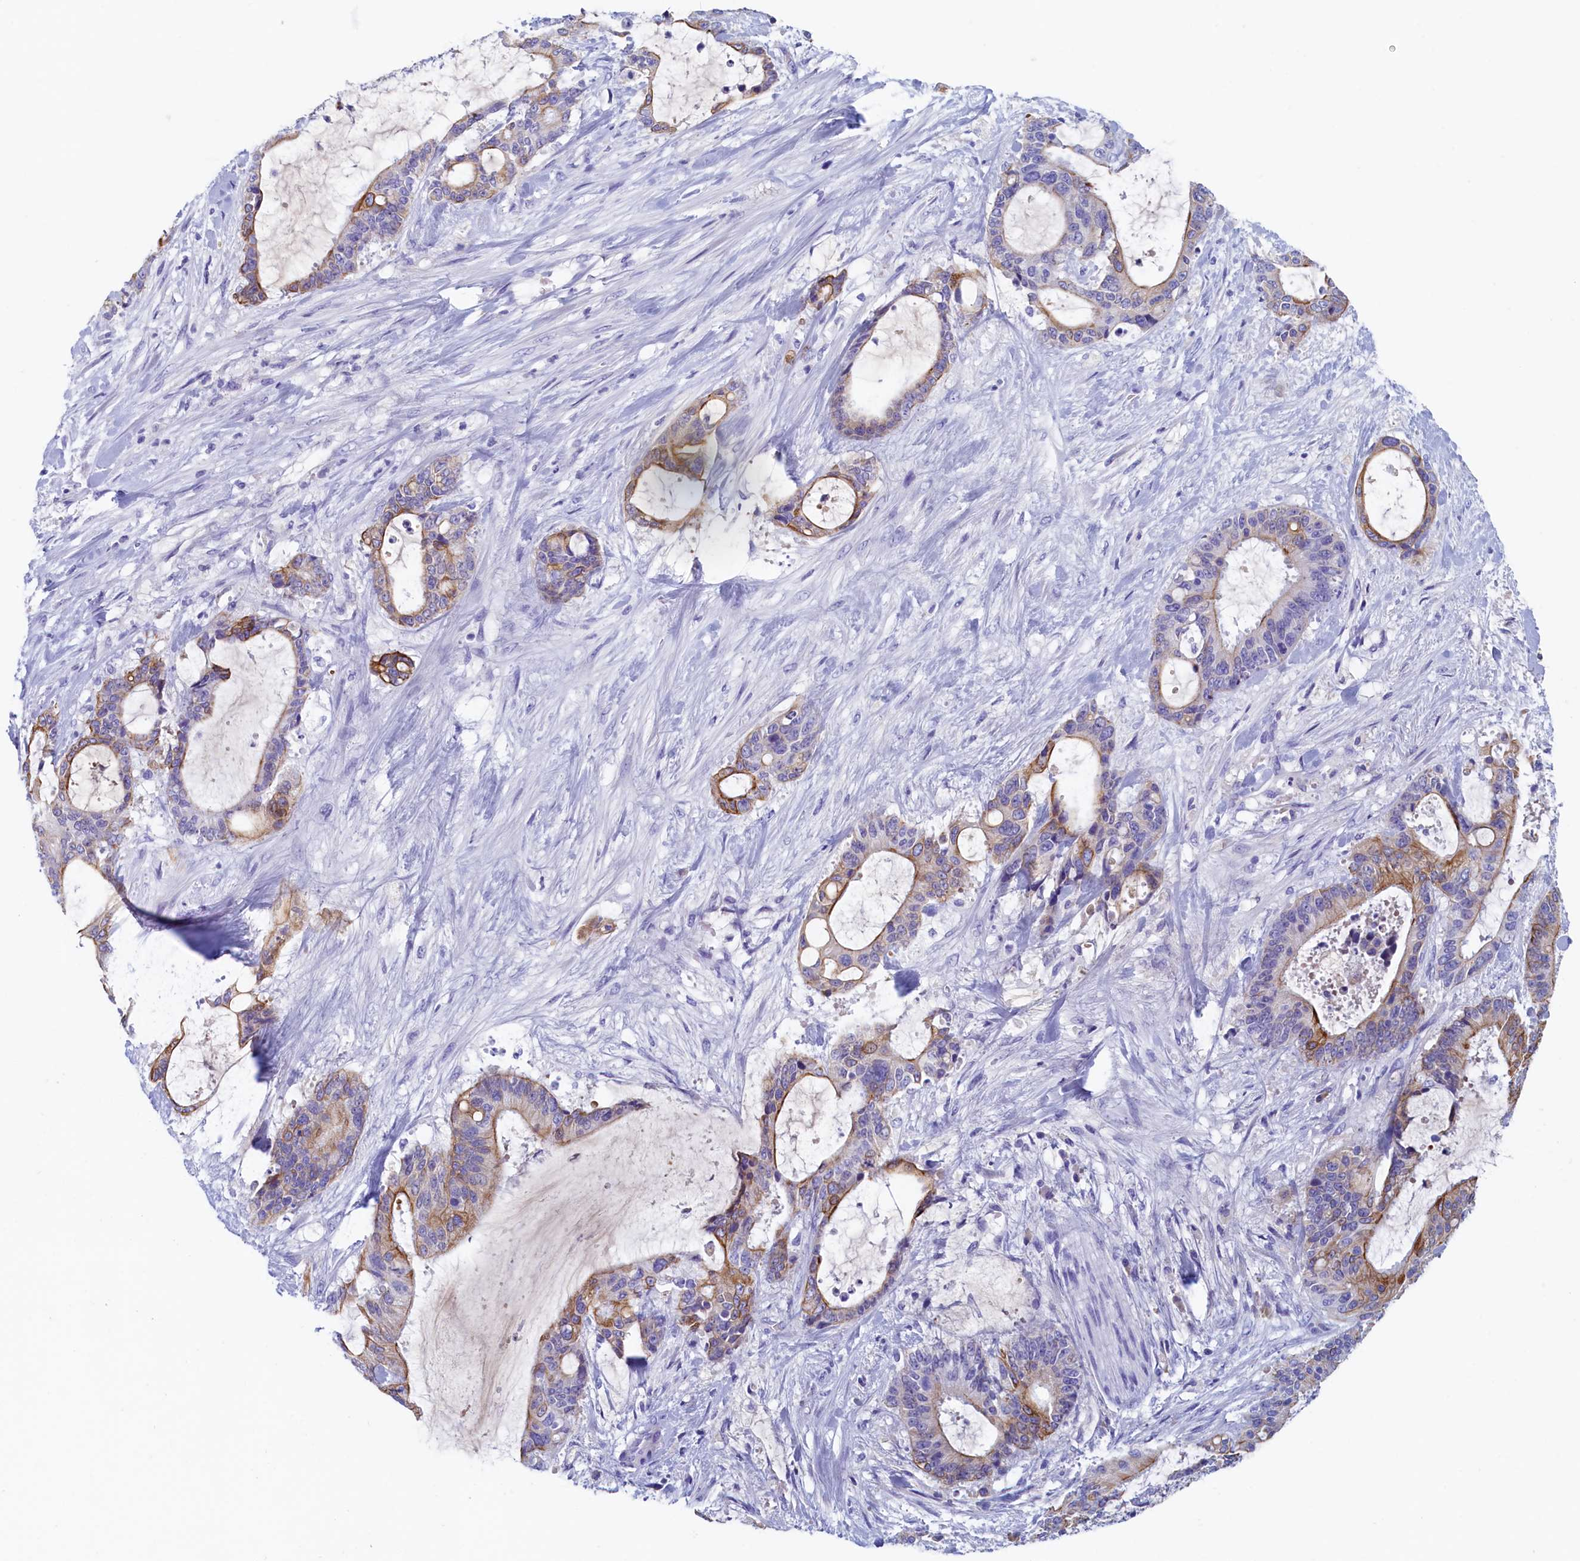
{"staining": {"intensity": "moderate", "quantity": "25%-75%", "location": "cytoplasmic/membranous"}, "tissue": "liver cancer", "cell_type": "Tumor cells", "image_type": "cancer", "snomed": [{"axis": "morphology", "description": "Normal tissue, NOS"}, {"axis": "morphology", "description": "Cholangiocarcinoma"}, {"axis": "topography", "description": "Liver"}, {"axis": "topography", "description": "Peripheral nerve tissue"}], "caption": "This photomicrograph shows immunohistochemistry (IHC) staining of human cholangiocarcinoma (liver), with medium moderate cytoplasmic/membranous positivity in about 25%-75% of tumor cells.", "gene": "GUCA1C", "patient": {"sex": "female", "age": 73}}